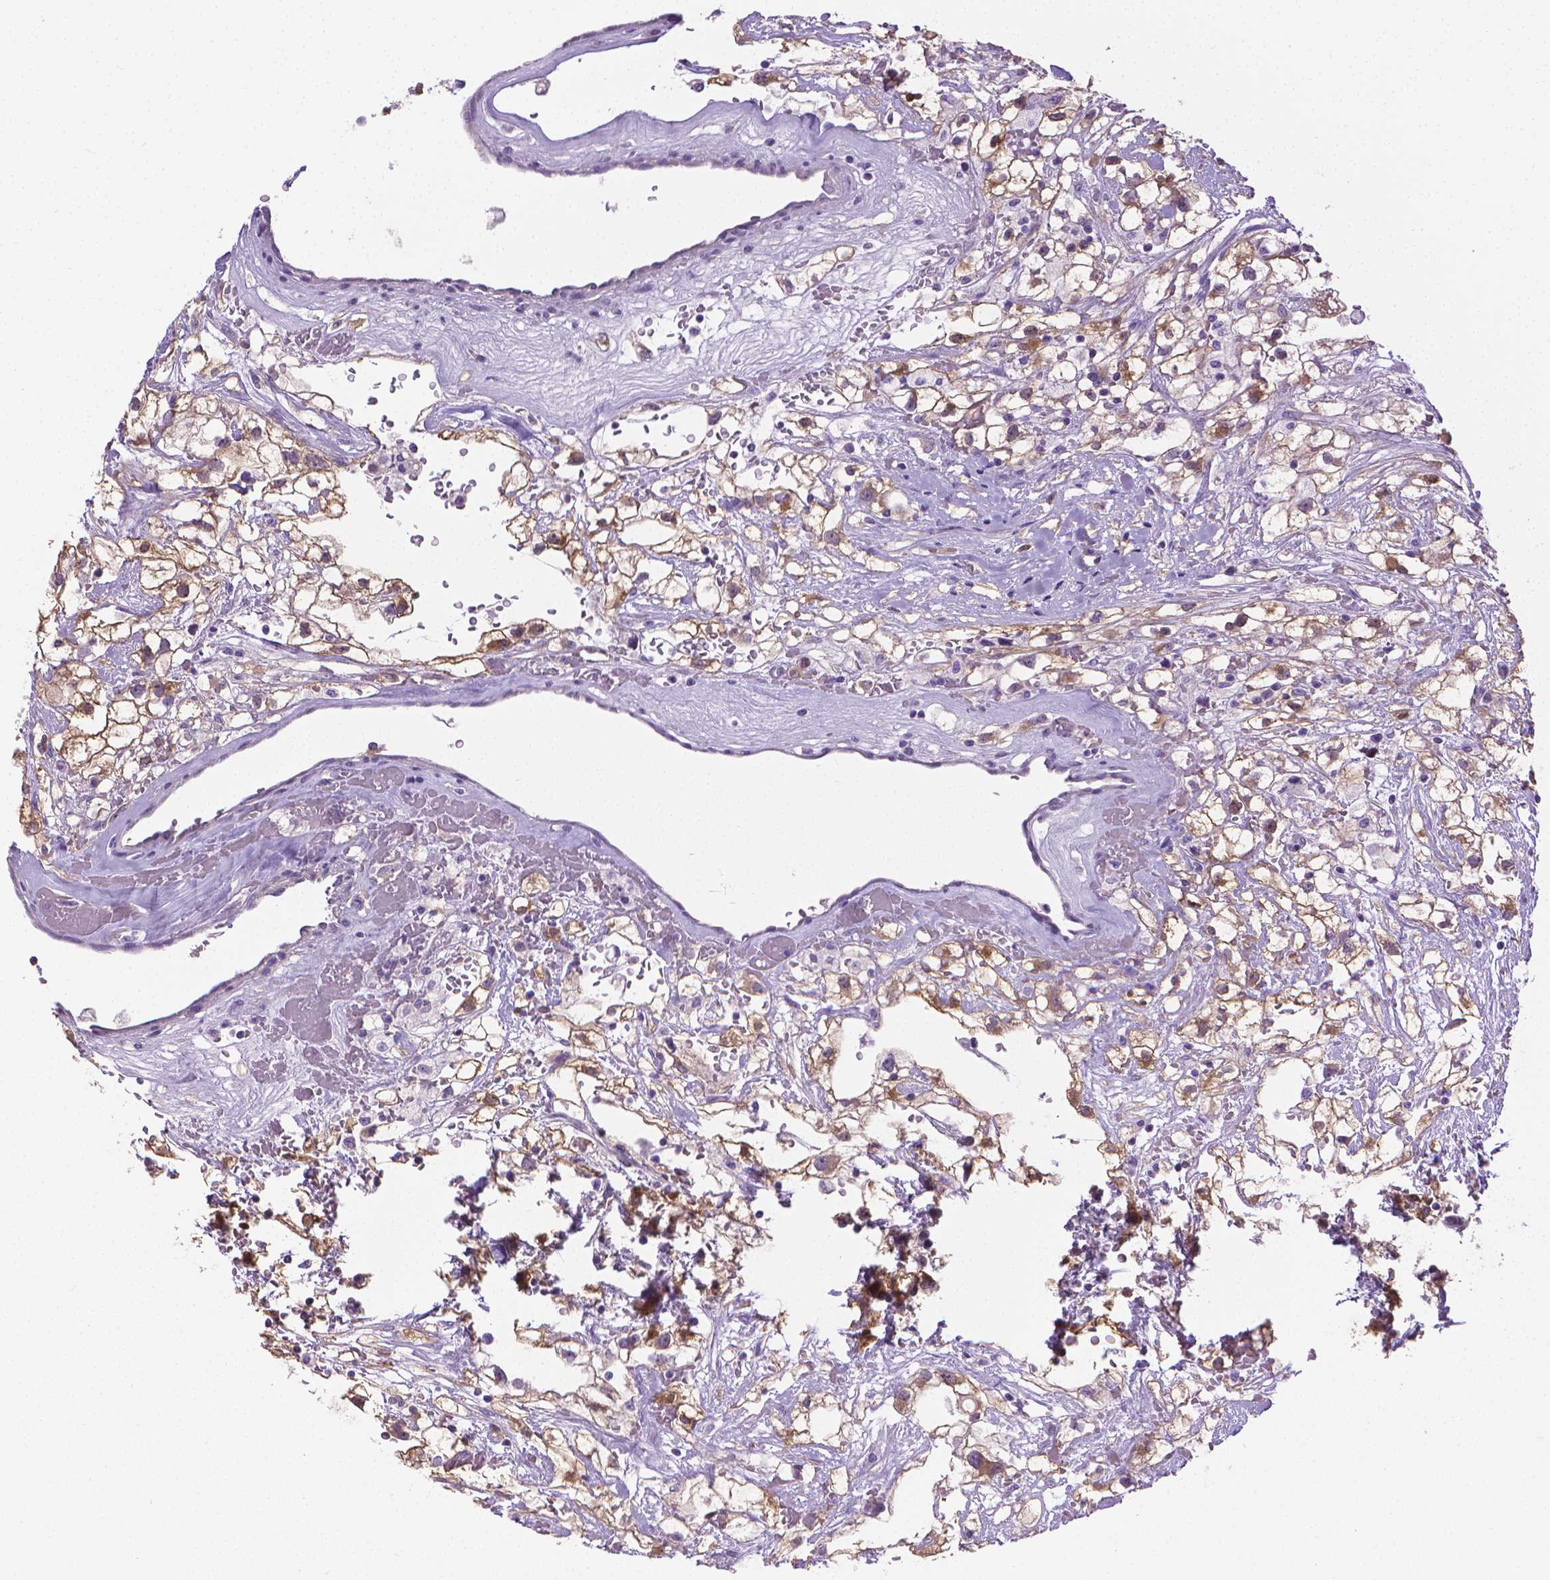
{"staining": {"intensity": "moderate", "quantity": ">75%", "location": "cytoplasmic/membranous"}, "tissue": "renal cancer", "cell_type": "Tumor cells", "image_type": "cancer", "snomed": [{"axis": "morphology", "description": "Adenocarcinoma, NOS"}, {"axis": "topography", "description": "Kidney"}], "caption": "Renal cancer was stained to show a protein in brown. There is medium levels of moderate cytoplasmic/membranous staining in approximately >75% of tumor cells.", "gene": "PNMA2", "patient": {"sex": "male", "age": 59}}